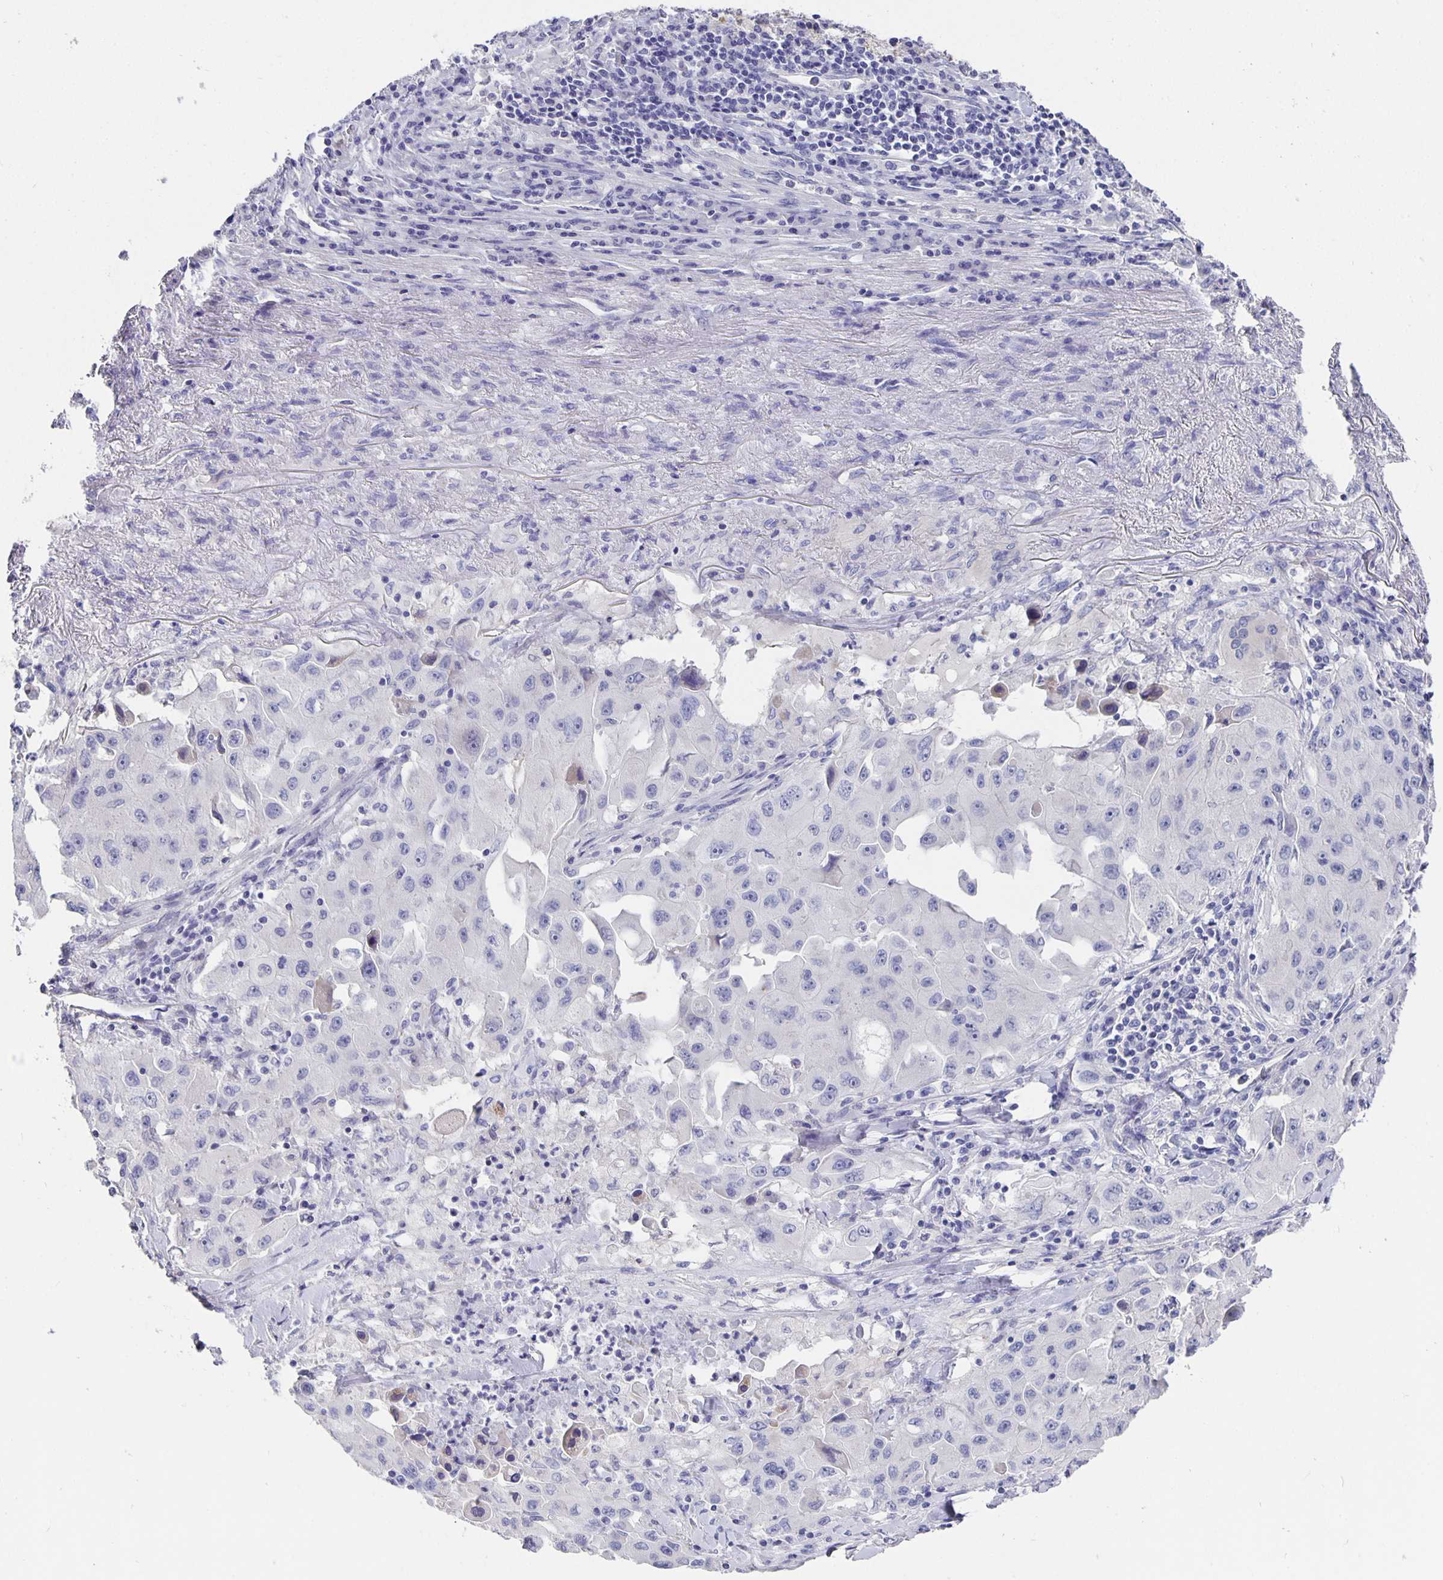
{"staining": {"intensity": "negative", "quantity": "none", "location": "none"}, "tissue": "lung cancer", "cell_type": "Tumor cells", "image_type": "cancer", "snomed": [{"axis": "morphology", "description": "Squamous cell carcinoma, NOS"}, {"axis": "topography", "description": "Lung"}], "caption": "Immunohistochemistry (IHC) histopathology image of neoplastic tissue: lung cancer (squamous cell carcinoma) stained with DAB reveals no significant protein staining in tumor cells. (Brightfield microscopy of DAB immunohistochemistry at high magnification).", "gene": "CFAP74", "patient": {"sex": "male", "age": 63}}